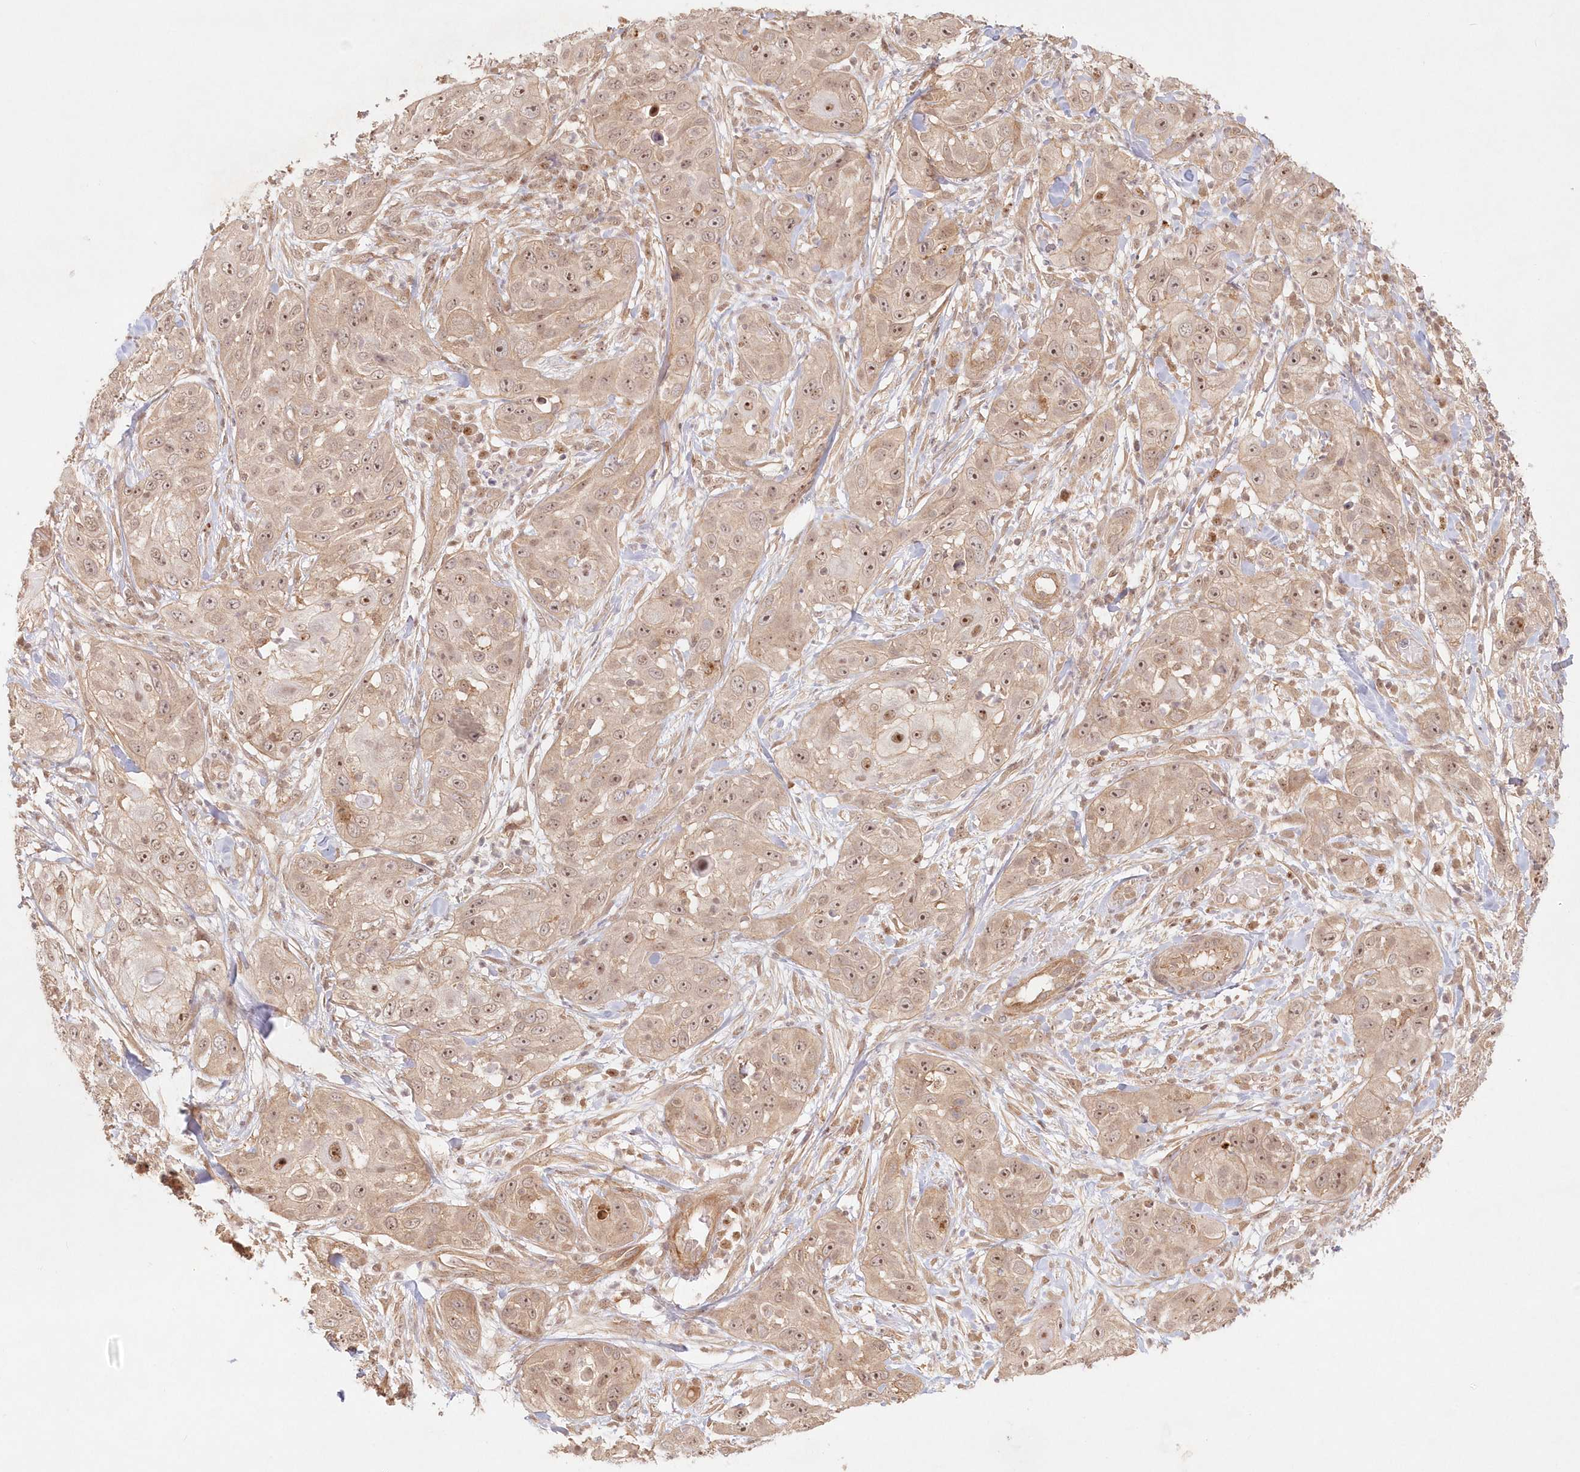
{"staining": {"intensity": "weak", "quantity": ">75%", "location": "cytoplasmic/membranous,nuclear"}, "tissue": "skin cancer", "cell_type": "Tumor cells", "image_type": "cancer", "snomed": [{"axis": "morphology", "description": "Squamous cell carcinoma, NOS"}, {"axis": "topography", "description": "Skin"}], "caption": "The photomicrograph demonstrates immunohistochemical staining of skin cancer. There is weak cytoplasmic/membranous and nuclear positivity is identified in about >75% of tumor cells.", "gene": "KIAA0232", "patient": {"sex": "female", "age": 44}}